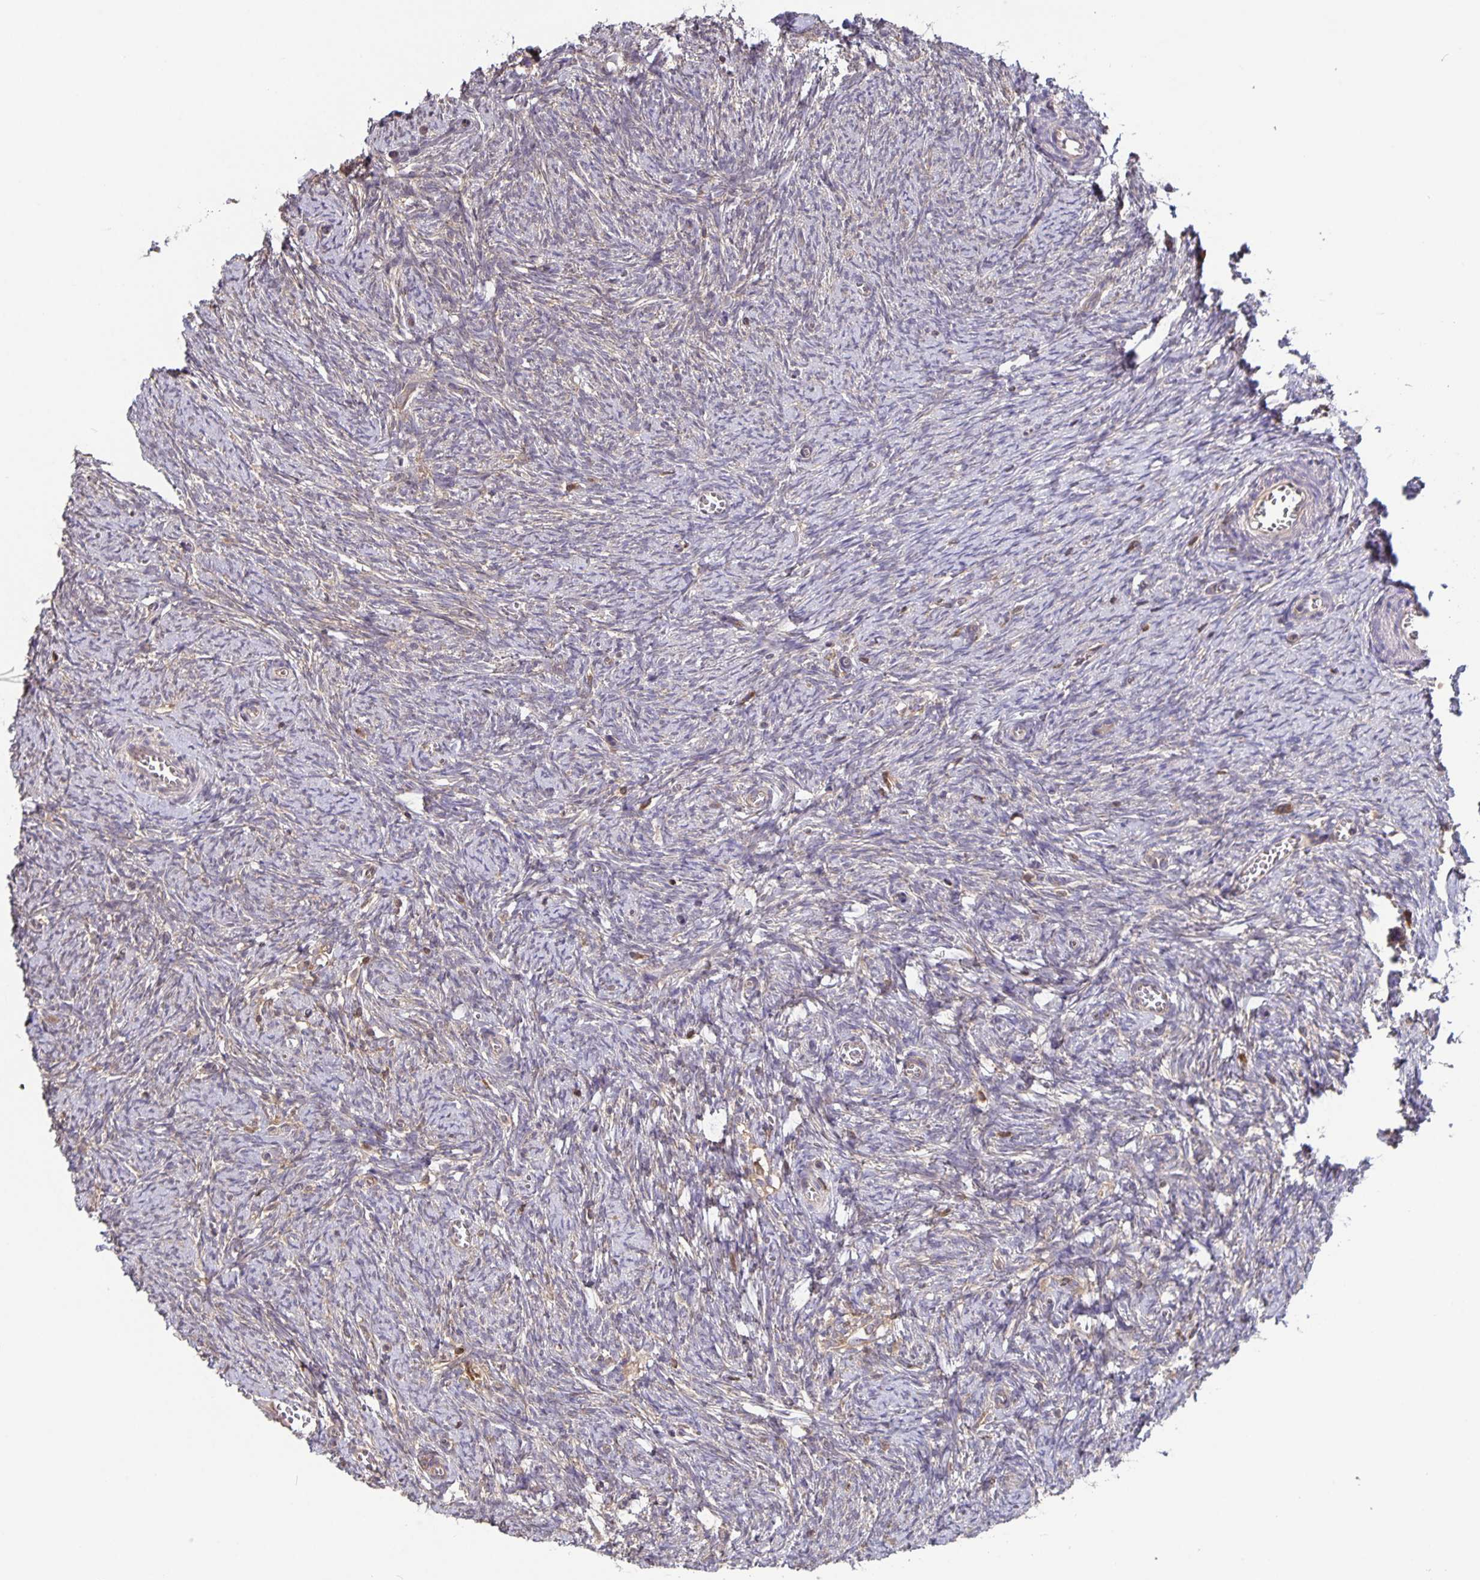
{"staining": {"intensity": "negative", "quantity": "none", "location": "none"}, "tissue": "ovary", "cell_type": "Ovarian stroma cells", "image_type": "normal", "snomed": [{"axis": "morphology", "description": "Normal tissue, NOS"}, {"axis": "topography", "description": "Ovary"}], "caption": "High power microscopy micrograph of an immunohistochemistry (IHC) histopathology image of normal ovary, revealing no significant staining in ovarian stroma cells. The staining was performed using DAB to visualize the protein expression in brown, while the nuclei were stained in blue with hematoxylin (Magnification: 20x).", "gene": "FEM1C", "patient": {"sex": "female", "age": 41}}